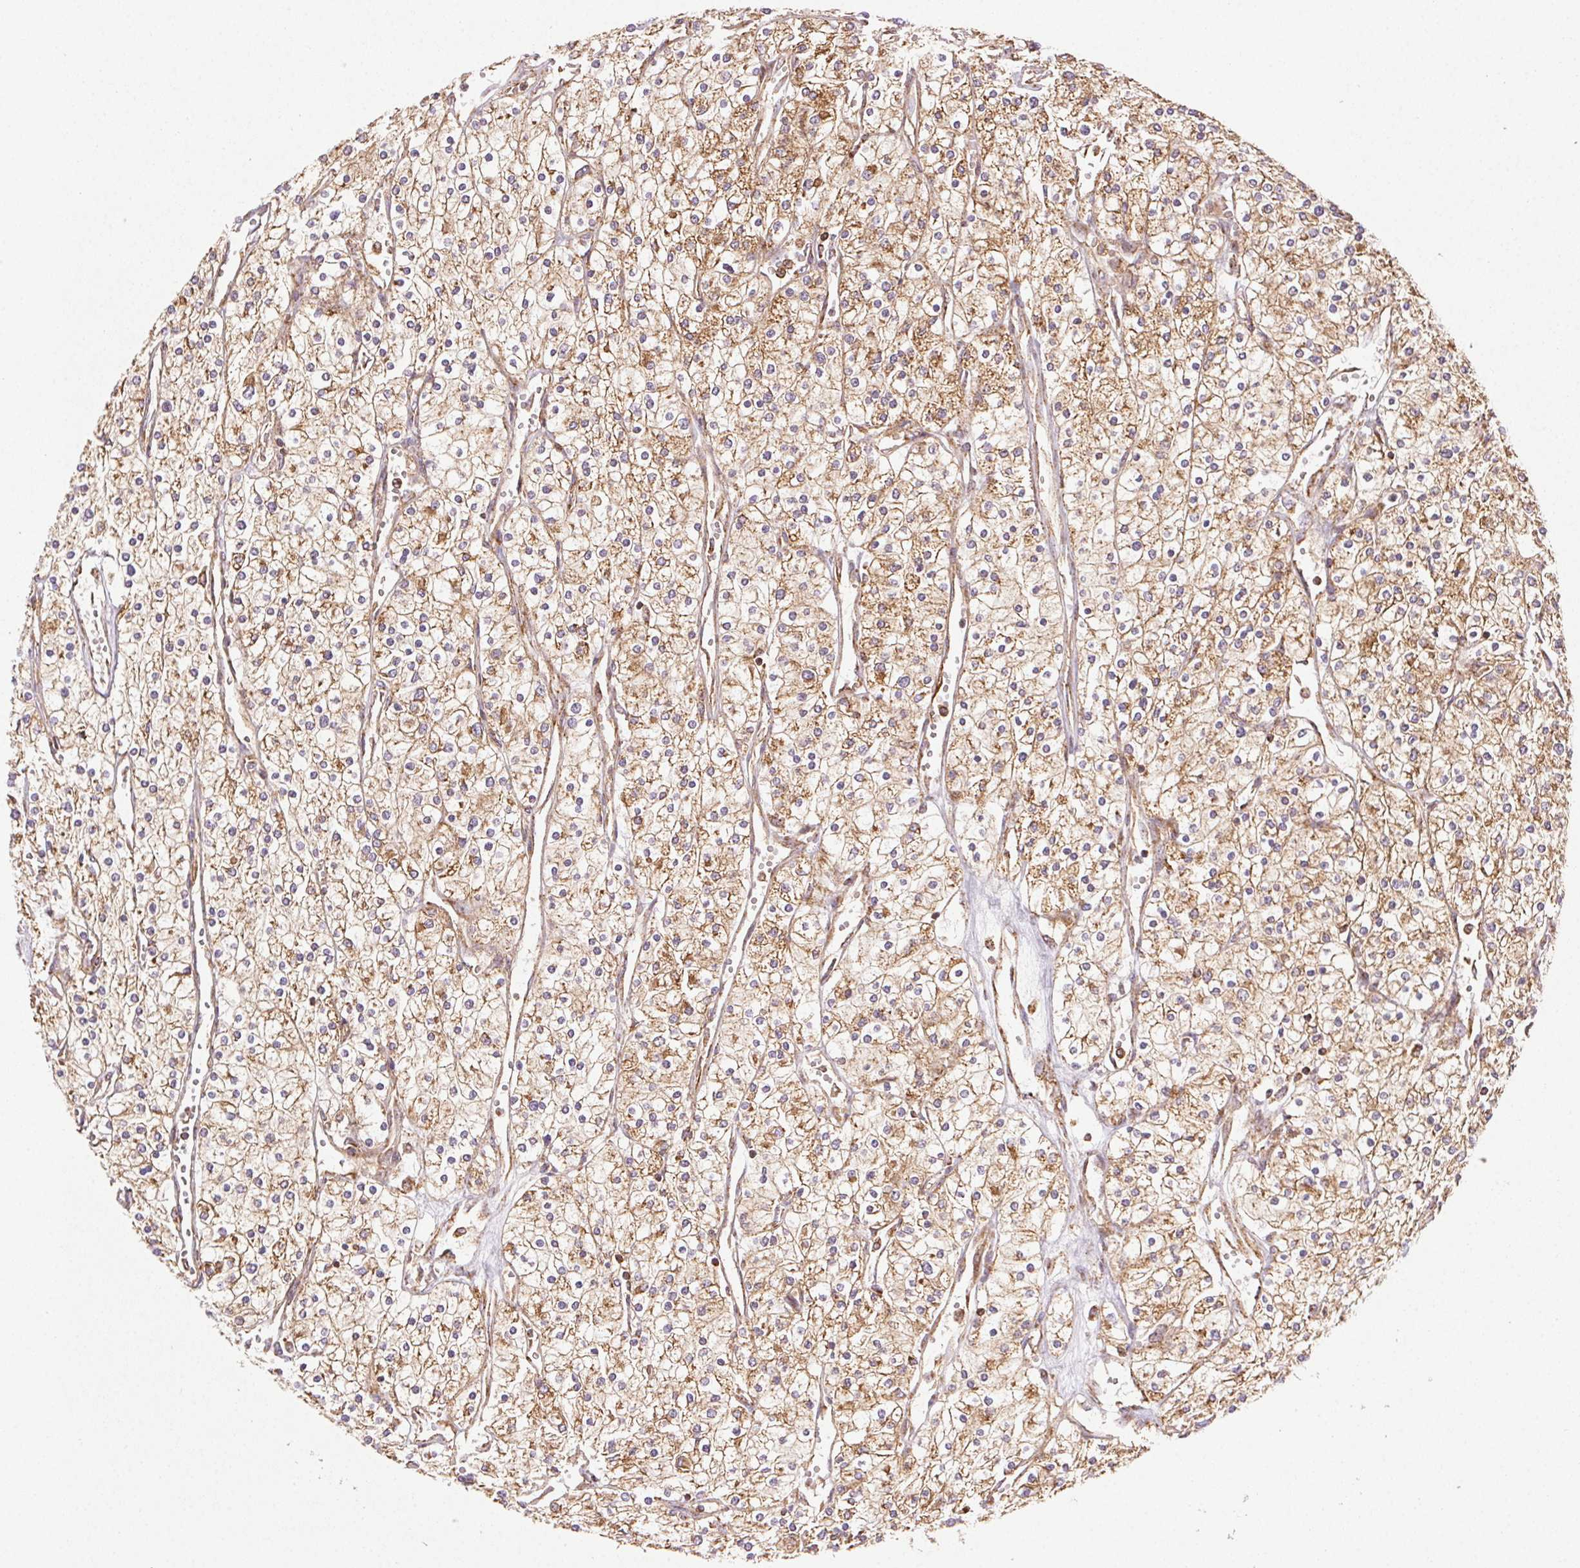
{"staining": {"intensity": "moderate", "quantity": ">75%", "location": "cytoplasmic/membranous"}, "tissue": "renal cancer", "cell_type": "Tumor cells", "image_type": "cancer", "snomed": [{"axis": "morphology", "description": "Adenocarcinoma, NOS"}, {"axis": "topography", "description": "Kidney"}], "caption": "Renal cancer (adenocarcinoma) was stained to show a protein in brown. There is medium levels of moderate cytoplasmic/membranous positivity in about >75% of tumor cells.", "gene": "CLPB", "patient": {"sex": "male", "age": 80}}